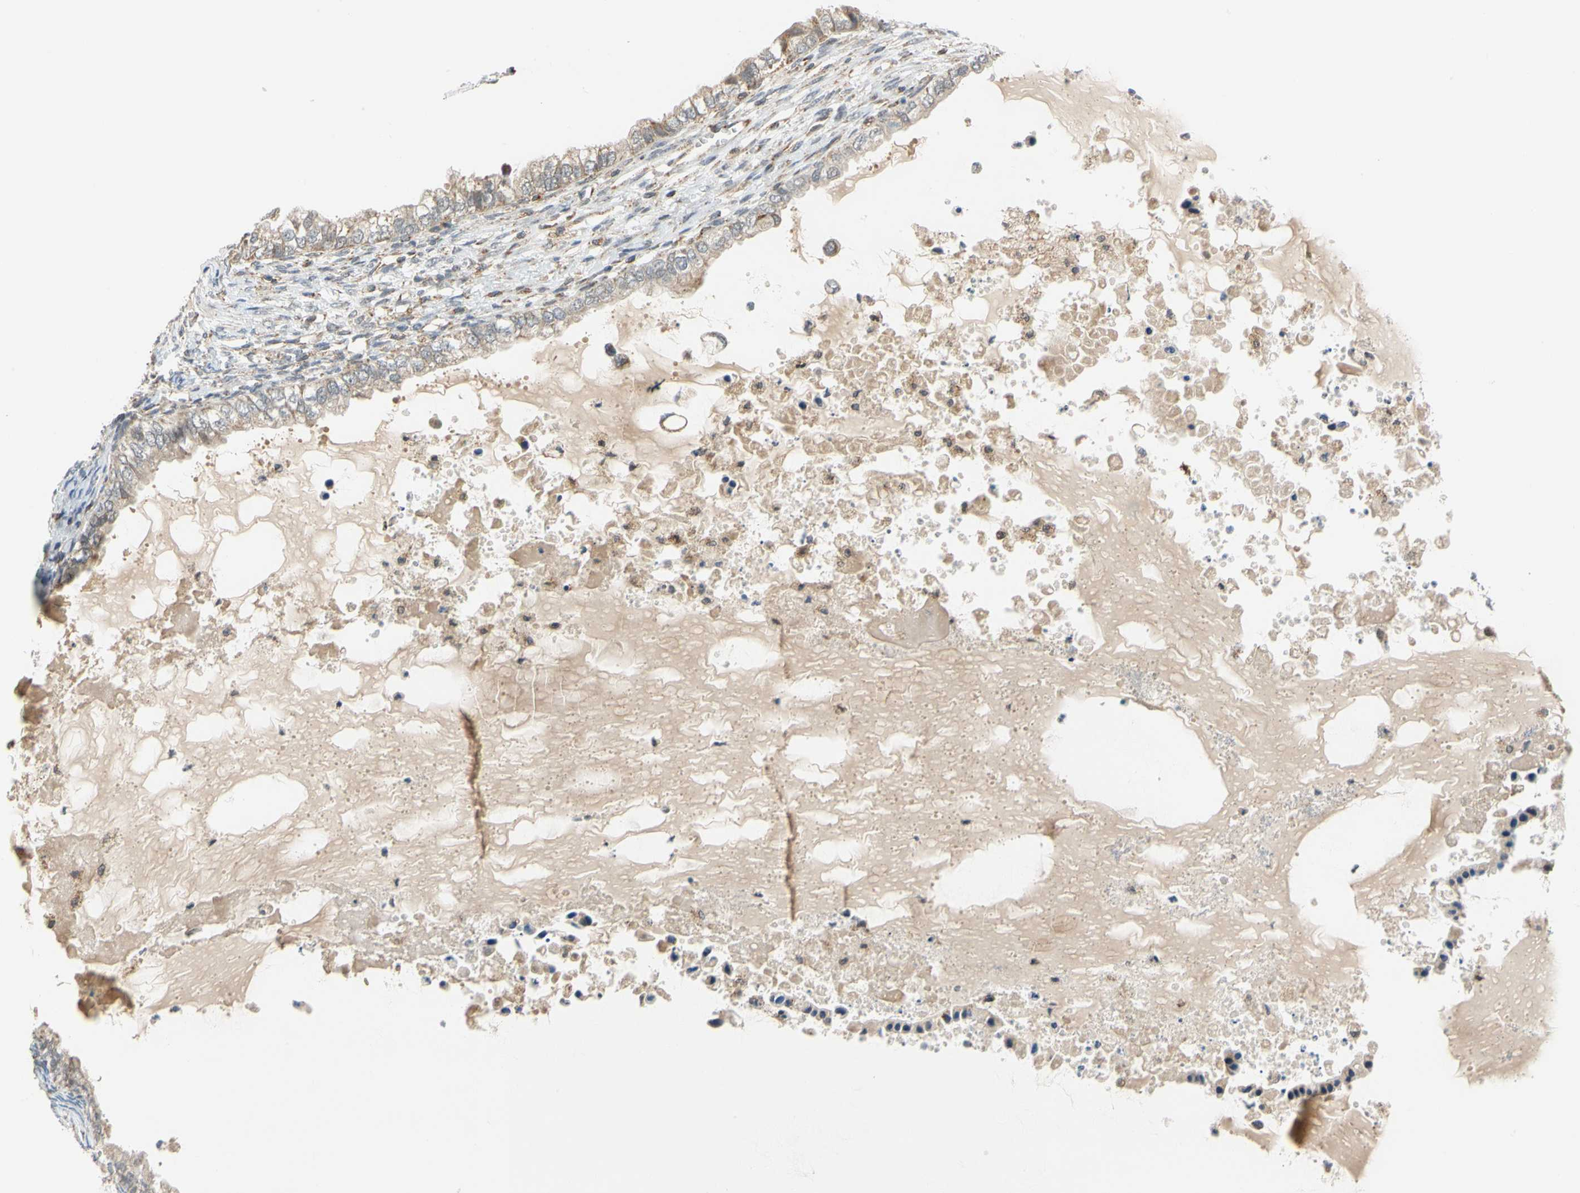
{"staining": {"intensity": "weak", "quantity": "<25%", "location": "cytoplasmic/membranous"}, "tissue": "ovarian cancer", "cell_type": "Tumor cells", "image_type": "cancer", "snomed": [{"axis": "morphology", "description": "Cystadenocarcinoma, mucinous, NOS"}, {"axis": "topography", "description": "Ovary"}], "caption": "Human ovarian mucinous cystadenocarcinoma stained for a protein using immunohistochemistry (IHC) demonstrates no expression in tumor cells.", "gene": "SFXN3", "patient": {"sex": "female", "age": 80}}